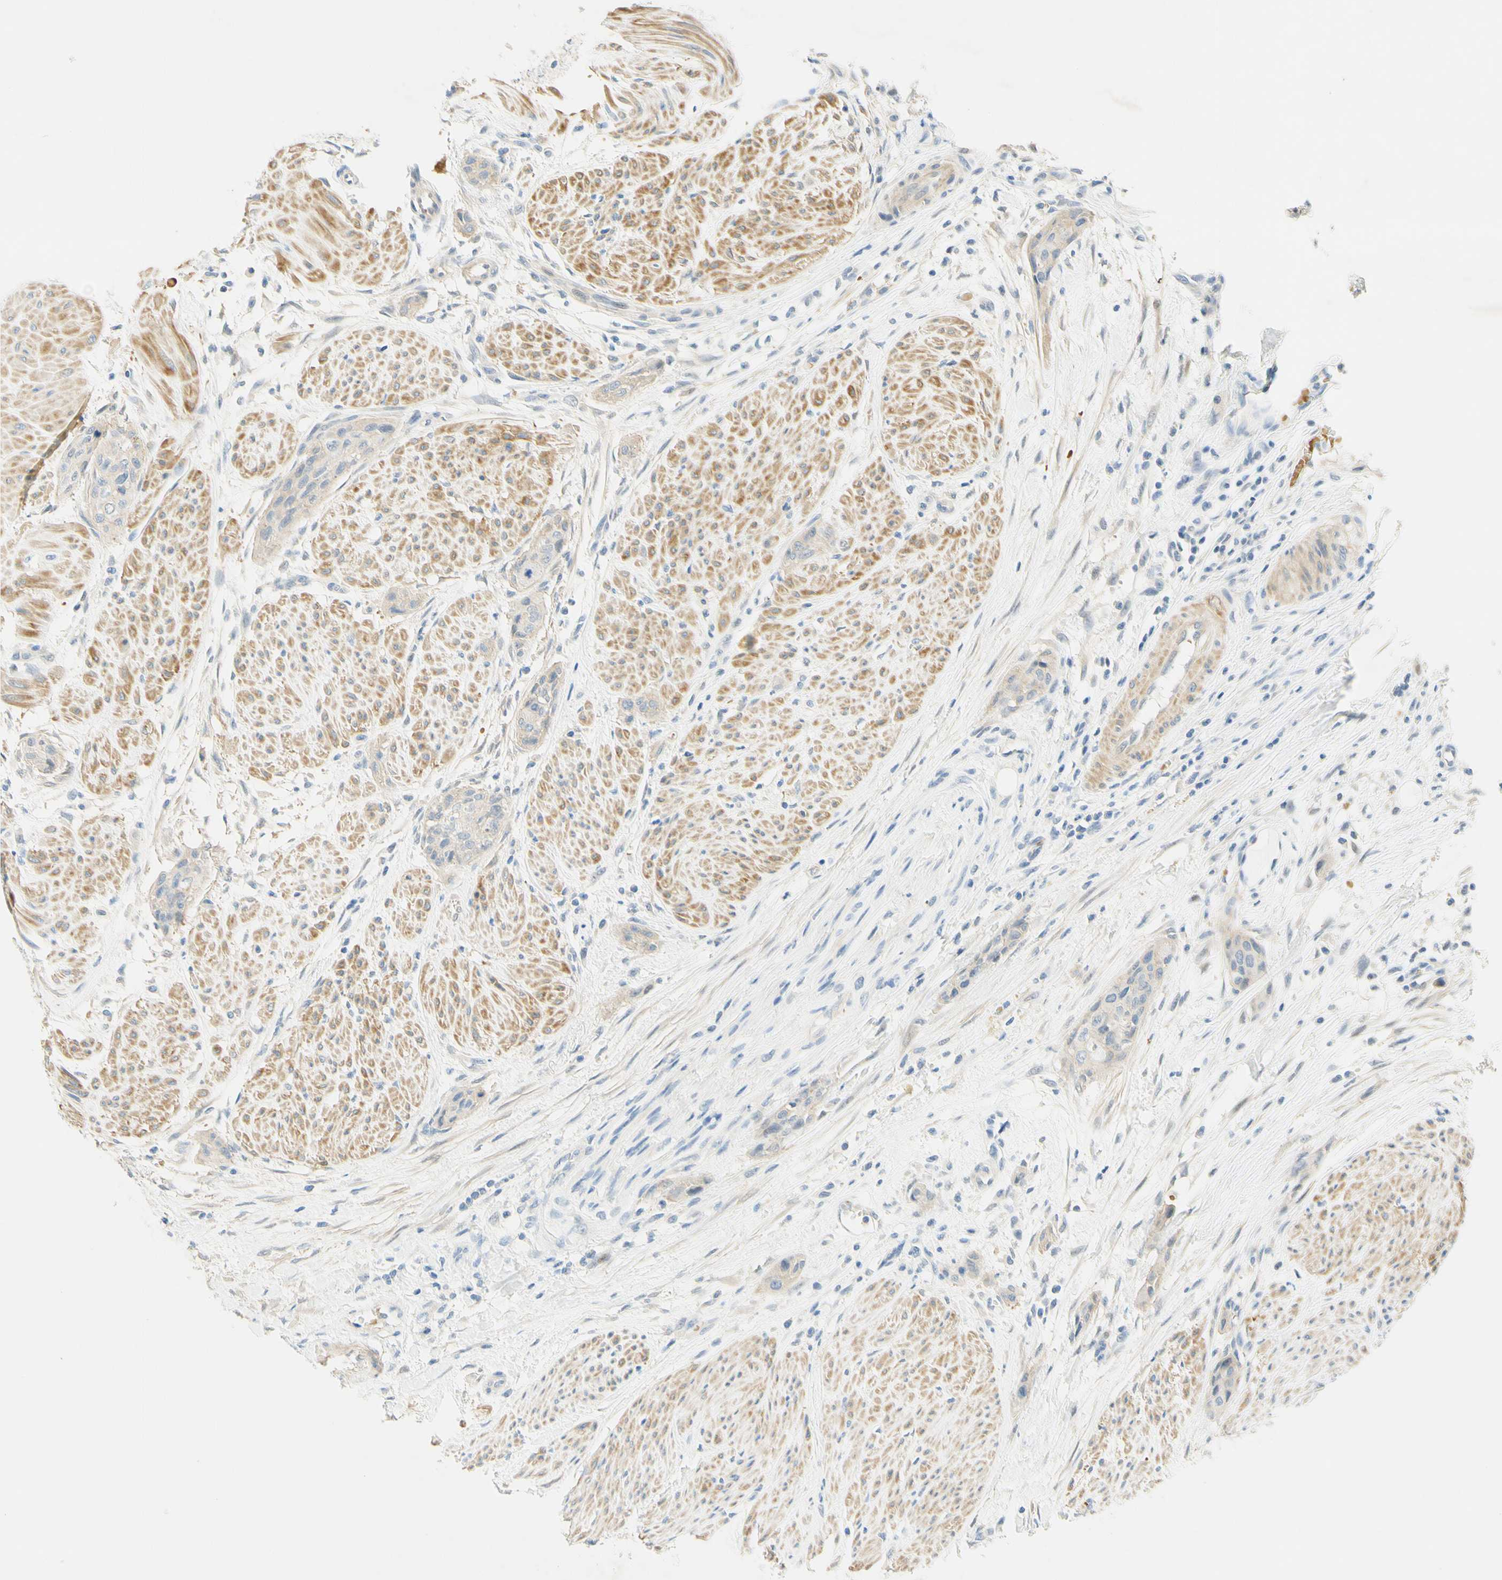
{"staining": {"intensity": "weak", "quantity": ">75%", "location": "cytoplasmic/membranous"}, "tissue": "urothelial cancer", "cell_type": "Tumor cells", "image_type": "cancer", "snomed": [{"axis": "morphology", "description": "Urothelial carcinoma, High grade"}, {"axis": "topography", "description": "Urinary bladder"}], "caption": "Urothelial cancer stained with a brown dye demonstrates weak cytoplasmic/membranous positive positivity in approximately >75% of tumor cells.", "gene": "ENTREP2", "patient": {"sex": "male", "age": 35}}